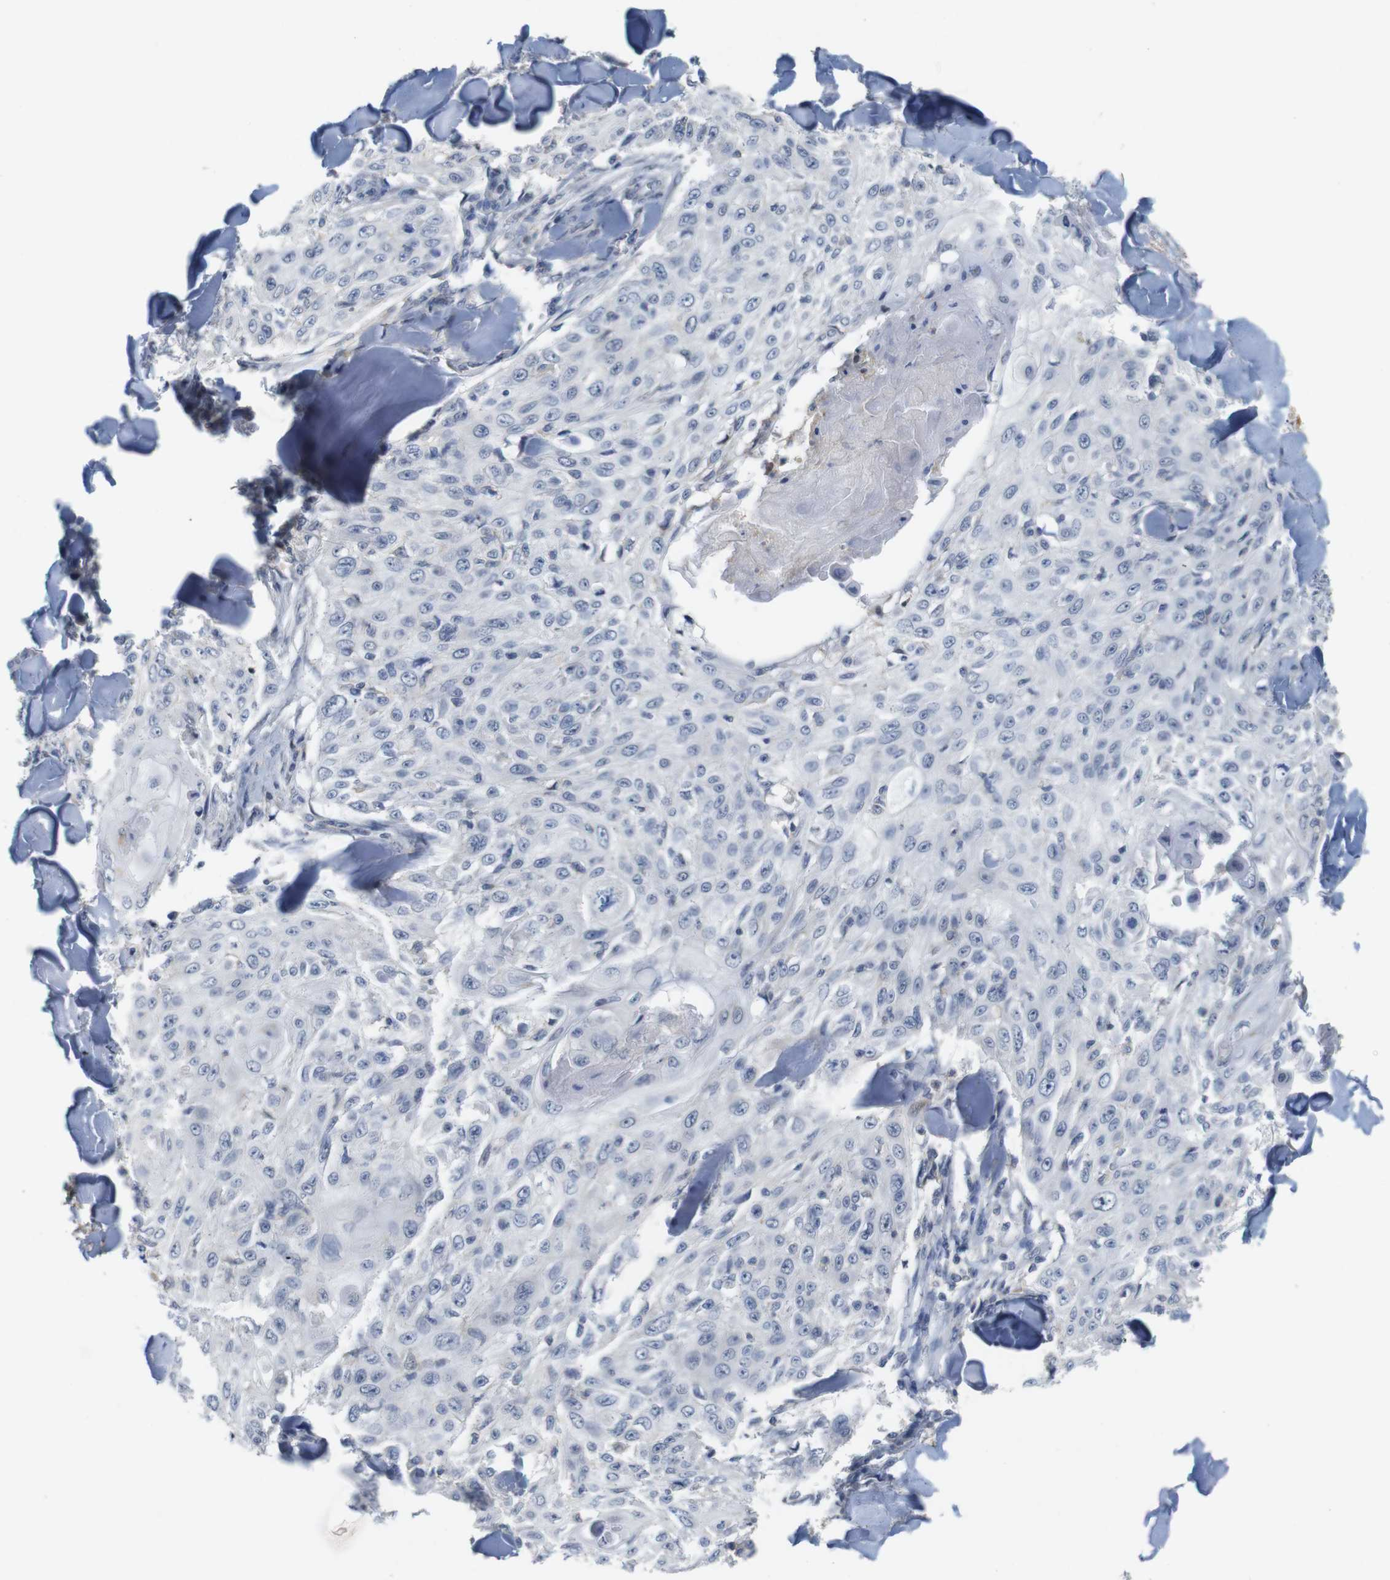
{"staining": {"intensity": "negative", "quantity": "none", "location": "none"}, "tissue": "skin cancer", "cell_type": "Tumor cells", "image_type": "cancer", "snomed": [{"axis": "morphology", "description": "Squamous cell carcinoma, NOS"}, {"axis": "topography", "description": "Skin"}], "caption": "A histopathology image of human skin cancer is negative for staining in tumor cells. (DAB (3,3'-diaminobenzidine) IHC with hematoxylin counter stain).", "gene": "OTOF", "patient": {"sex": "male", "age": 86}}